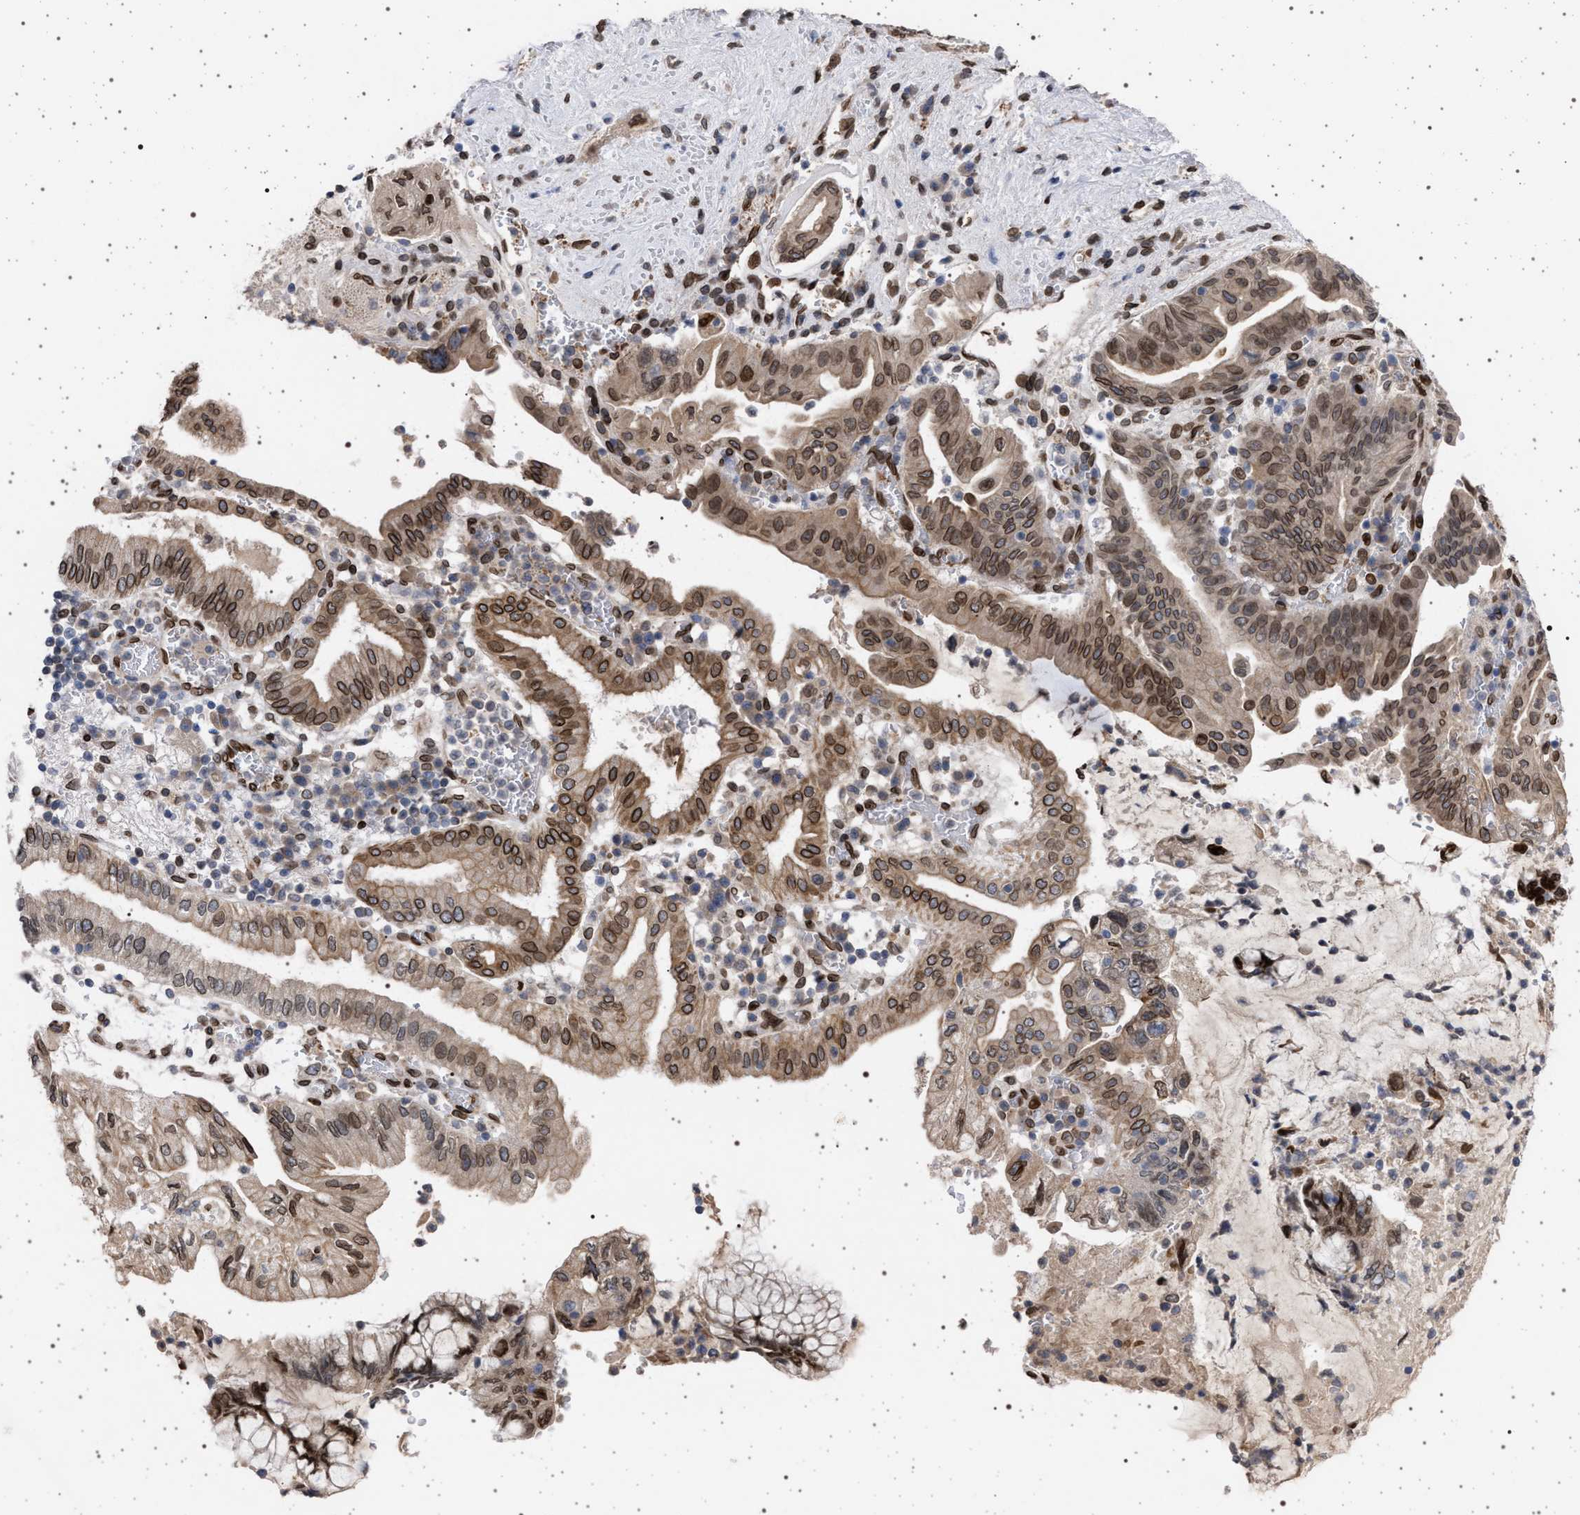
{"staining": {"intensity": "moderate", "quantity": ">75%", "location": "cytoplasmic/membranous,nuclear"}, "tissue": "pancreatic cancer", "cell_type": "Tumor cells", "image_type": "cancer", "snomed": [{"axis": "morphology", "description": "Adenocarcinoma, NOS"}, {"axis": "topography", "description": "Pancreas"}], "caption": "An immunohistochemistry image of neoplastic tissue is shown. Protein staining in brown highlights moderate cytoplasmic/membranous and nuclear positivity in adenocarcinoma (pancreatic) within tumor cells.", "gene": "ING2", "patient": {"sex": "female", "age": 73}}